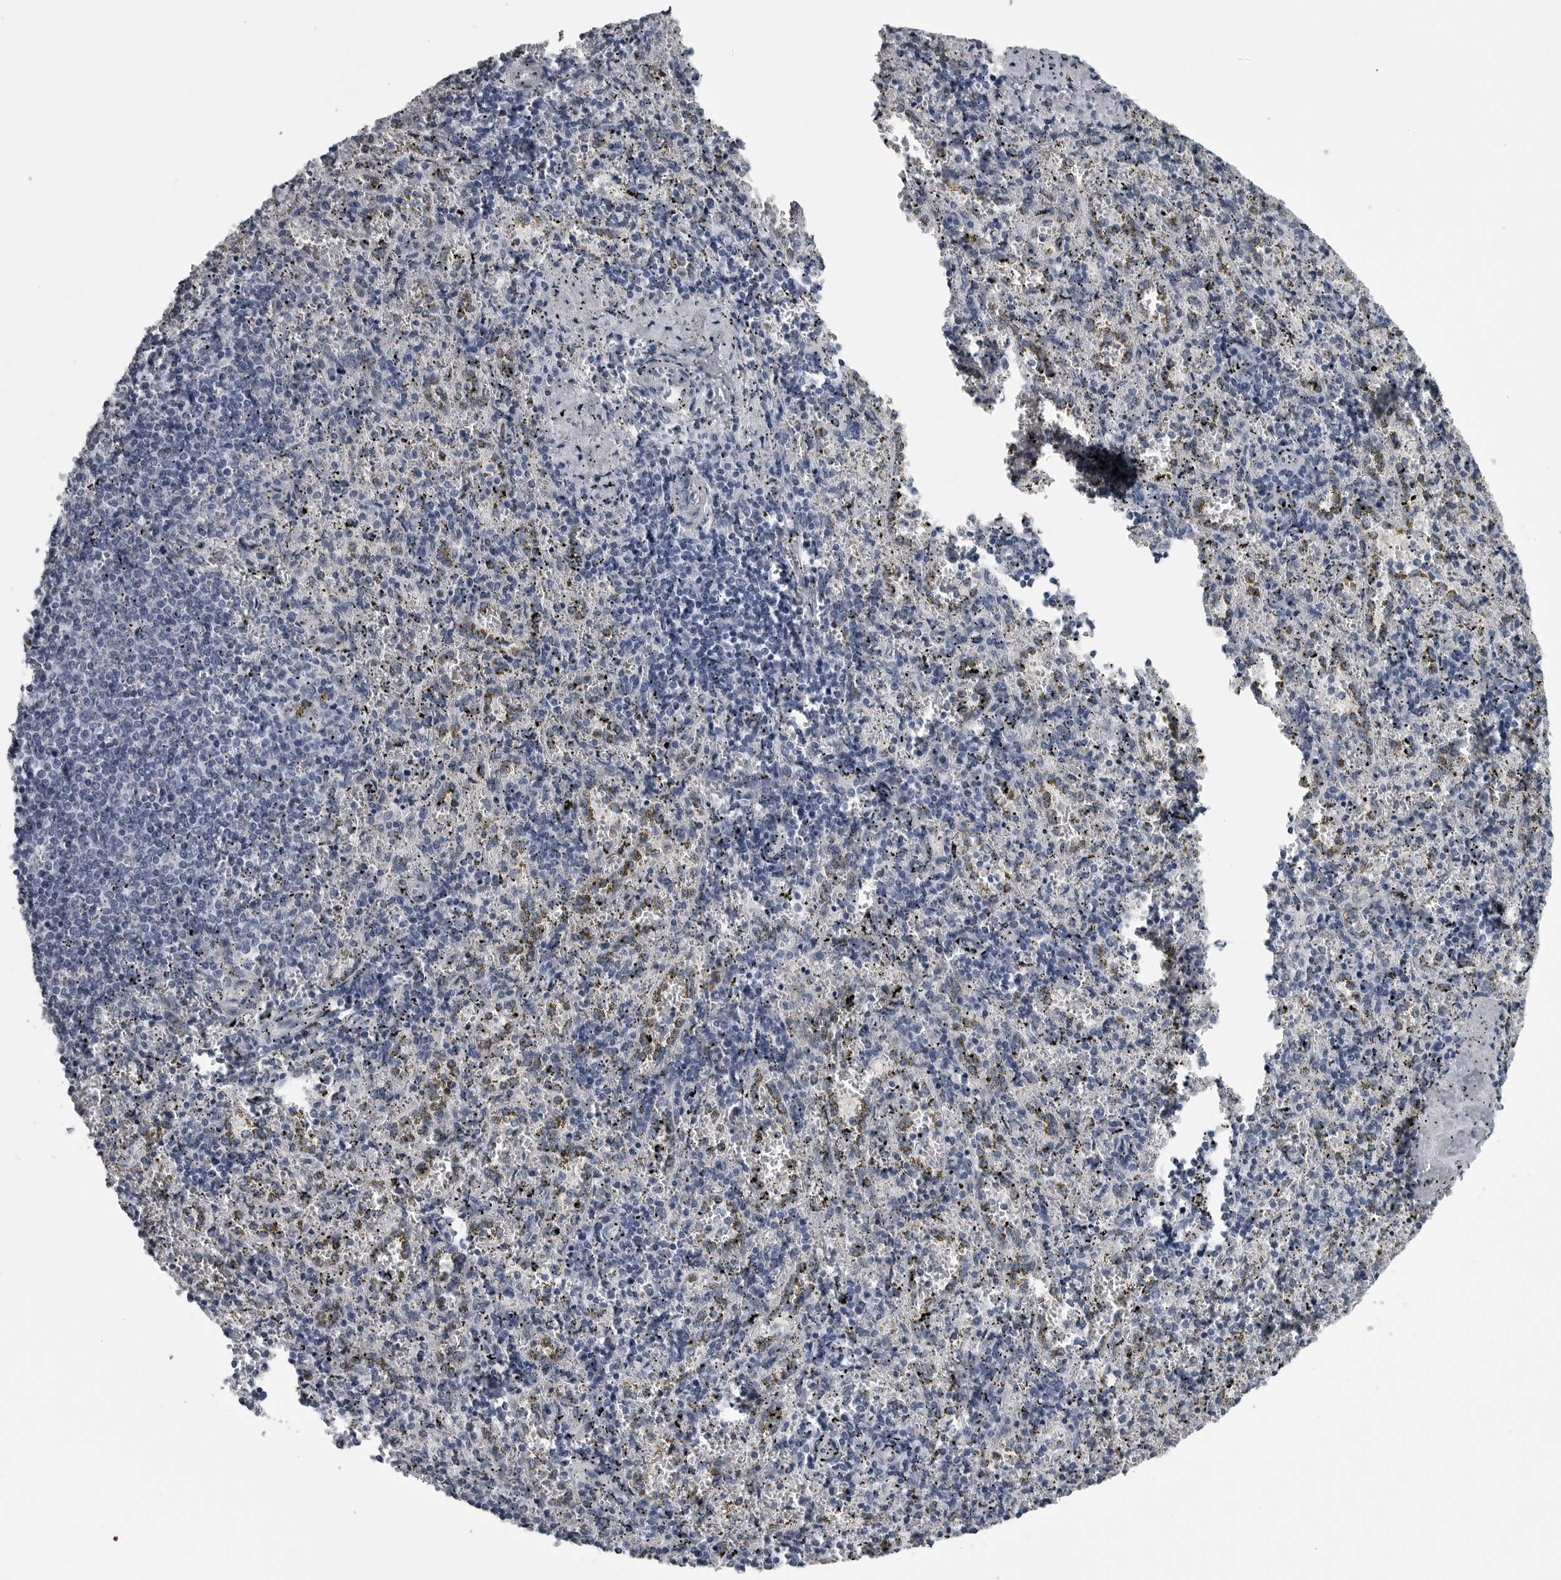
{"staining": {"intensity": "negative", "quantity": "none", "location": "none"}, "tissue": "spleen", "cell_type": "Cells in red pulp", "image_type": "normal", "snomed": [{"axis": "morphology", "description": "Normal tissue, NOS"}, {"axis": "topography", "description": "Spleen"}], "caption": "Cells in red pulp are negative for brown protein staining in normal spleen.", "gene": "MYOC", "patient": {"sex": "male", "age": 11}}